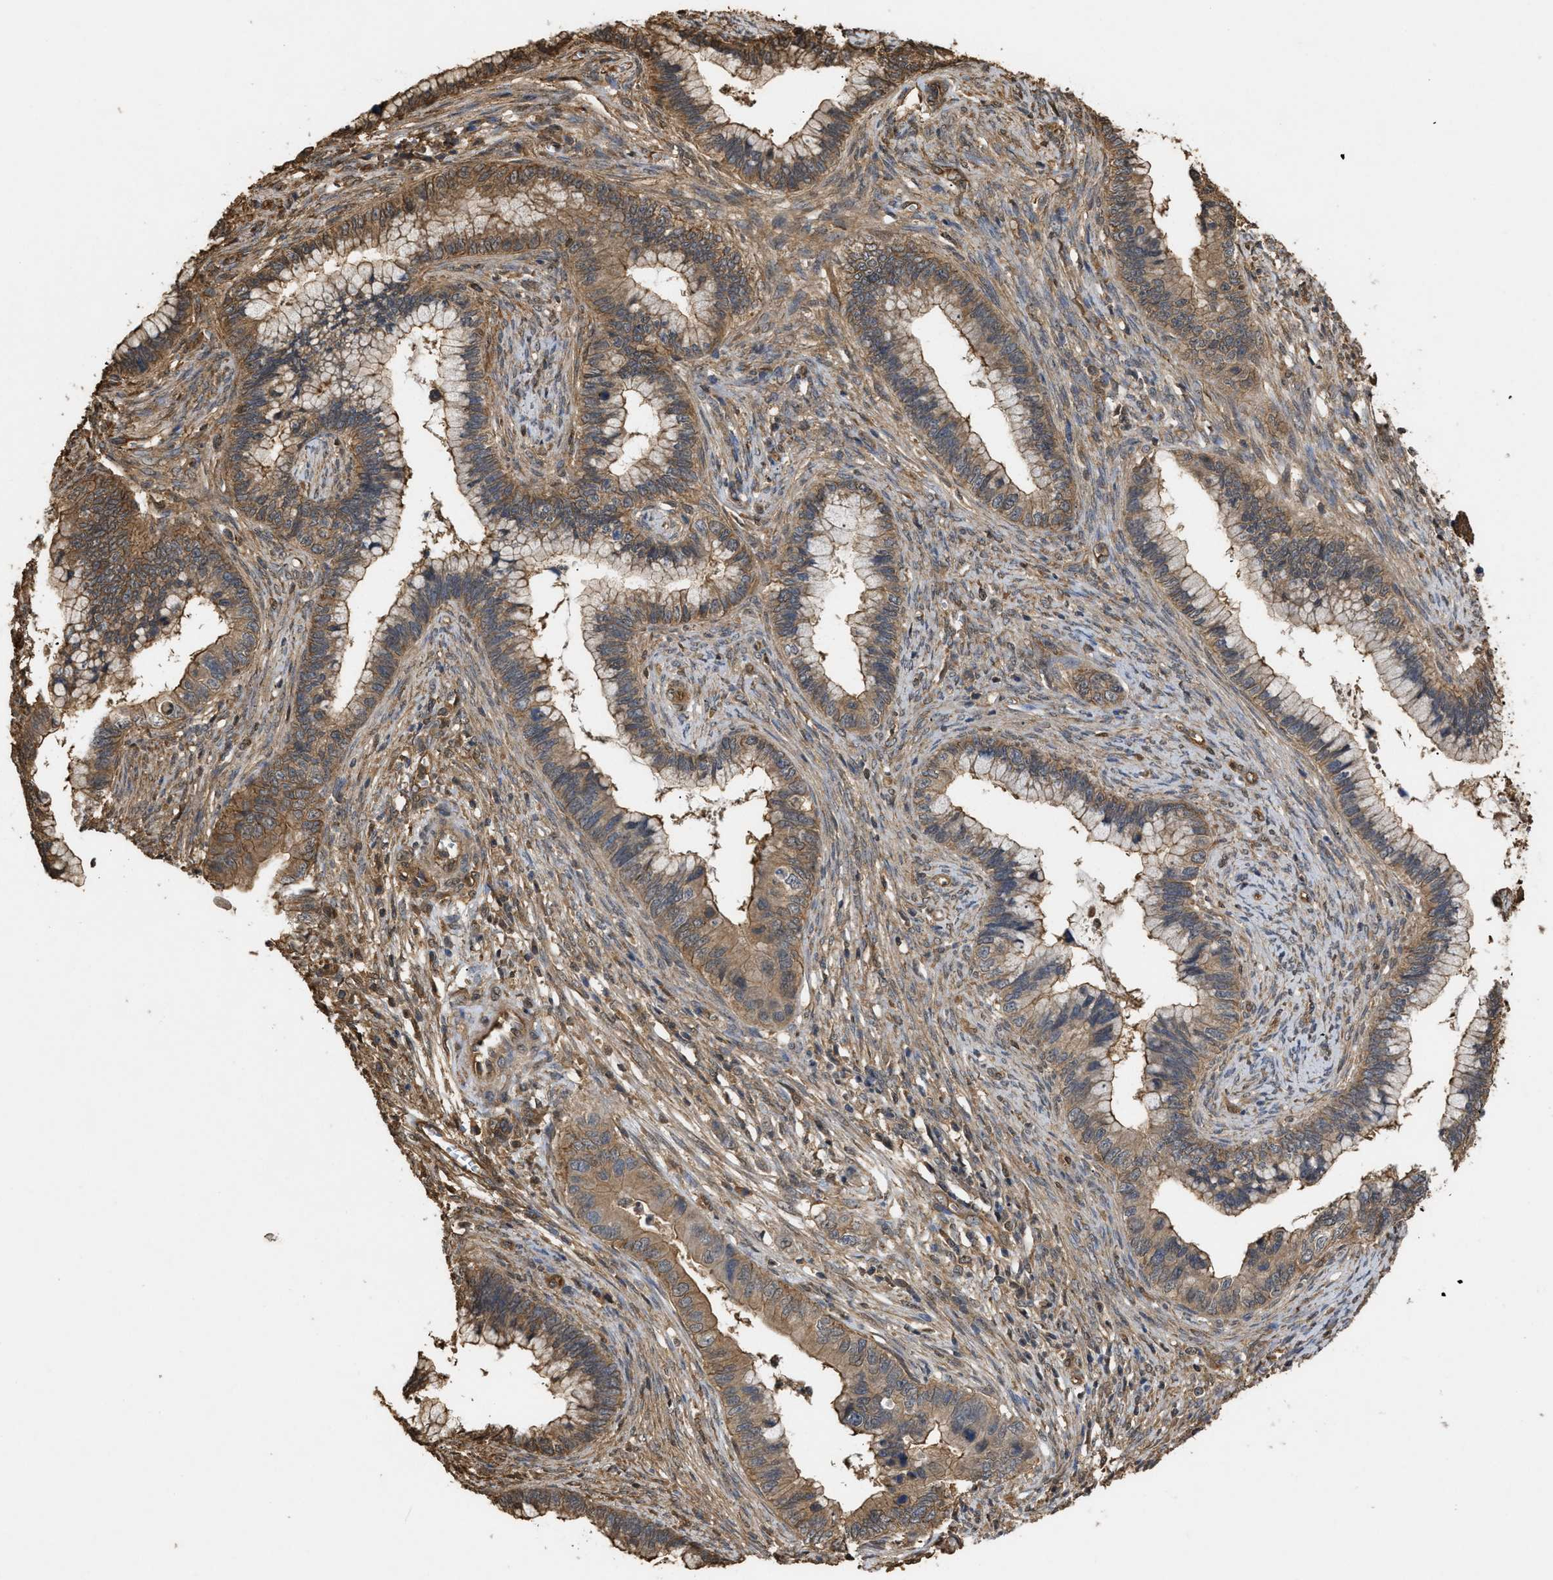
{"staining": {"intensity": "moderate", "quantity": ">75%", "location": "cytoplasmic/membranous"}, "tissue": "cervical cancer", "cell_type": "Tumor cells", "image_type": "cancer", "snomed": [{"axis": "morphology", "description": "Adenocarcinoma, NOS"}, {"axis": "topography", "description": "Cervix"}], "caption": "Protein staining demonstrates moderate cytoplasmic/membranous expression in approximately >75% of tumor cells in adenocarcinoma (cervical).", "gene": "CALM1", "patient": {"sex": "female", "age": 44}}